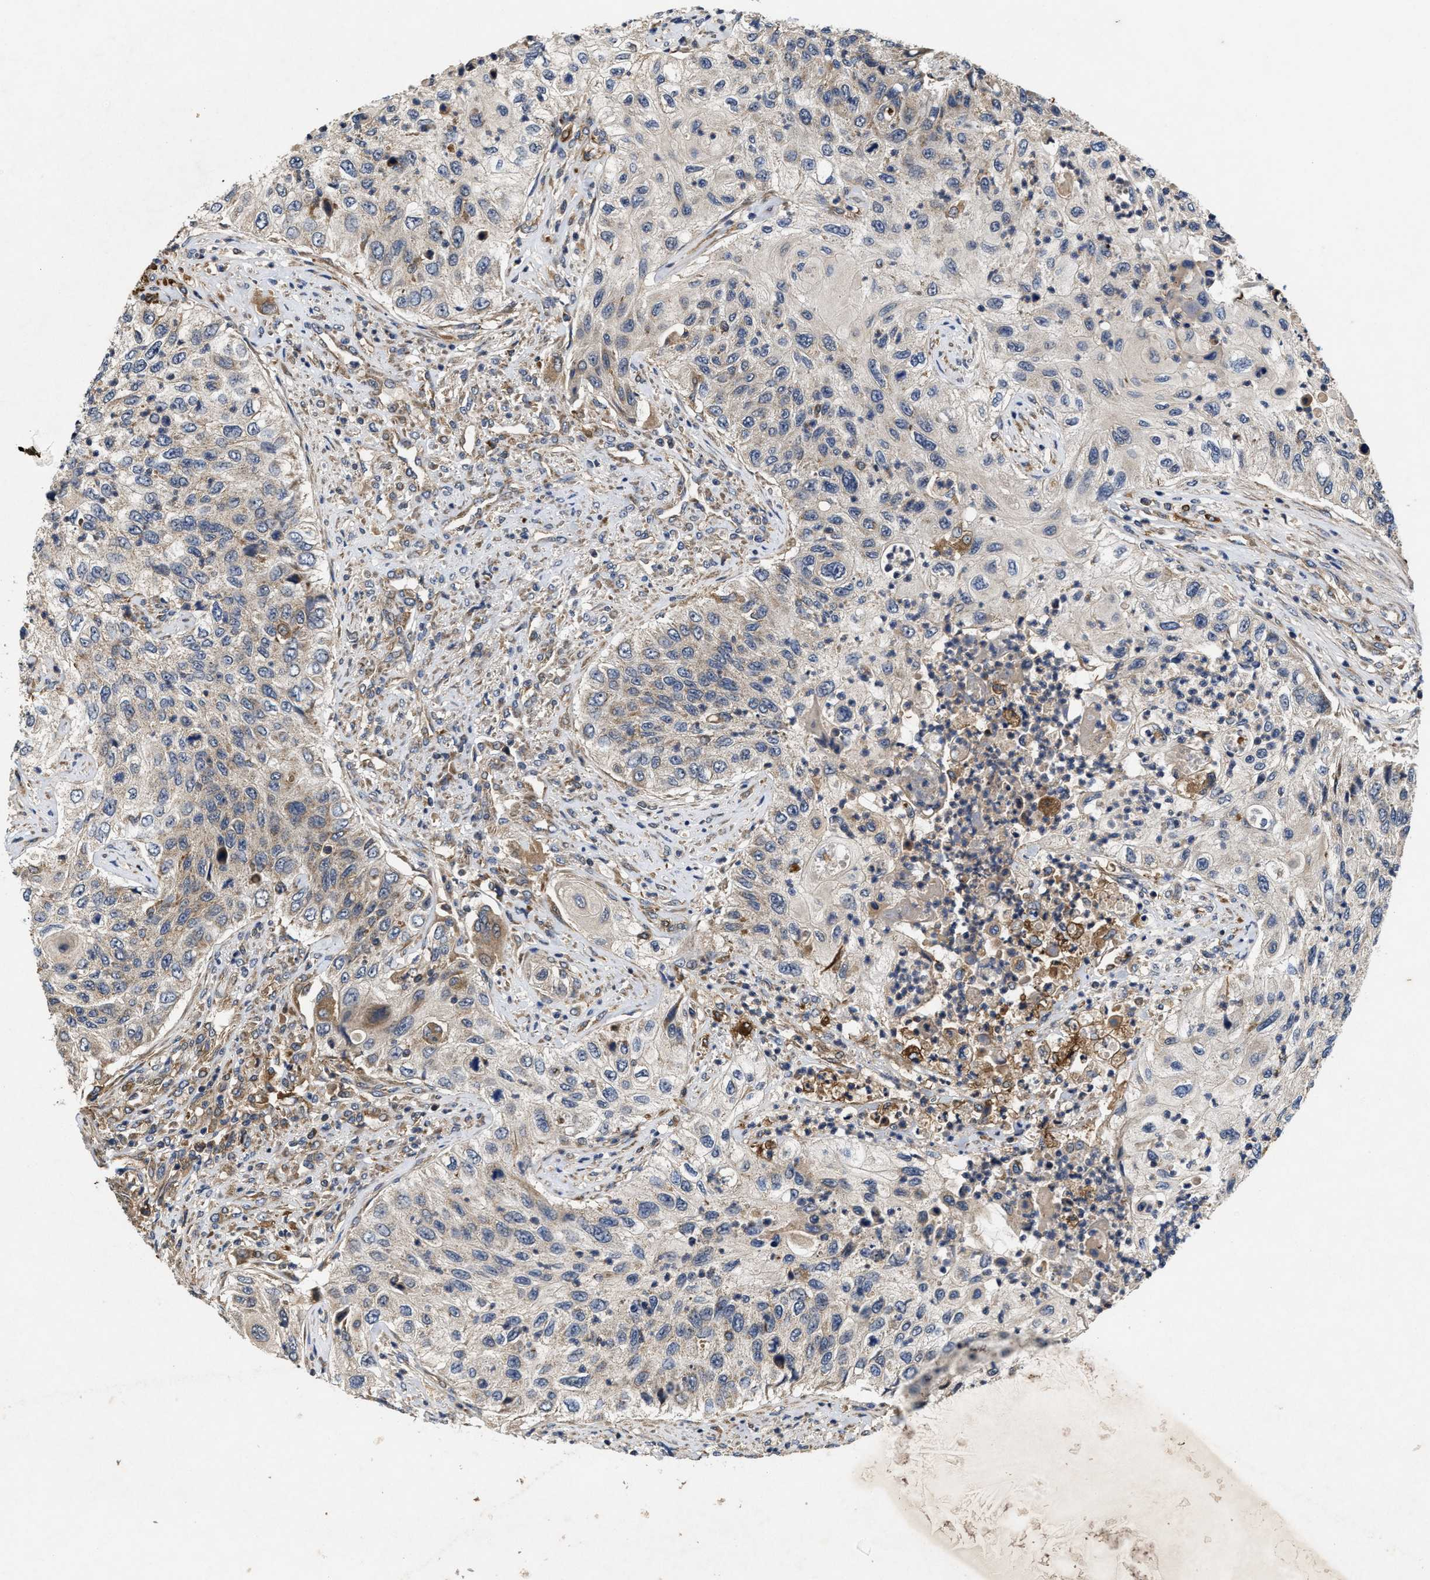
{"staining": {"intensity": "negative", "quantity": "none", "location": "none"}, "tissue": "urothelial cancer", "cell_type": "Tumor cells", "image_type": "cancer", "snomed": [{"axis": "morphology", "description": "Urothelial carcinoma, High grade"}, {"axis": "topography", "description": "Urinary bladder"}], "caption": "Immunohistochemistry image of neoplastic tissue: high-grade urothelial carcinoma stained with DAB reveals no significant protein expression in tumor cells. (Brightfield microscopy of DAB (3,3'-diaminobenzidine) IHC at high magnification).", "gene": "EFNA4", "patient": {"sex": "female", "age": 60}}